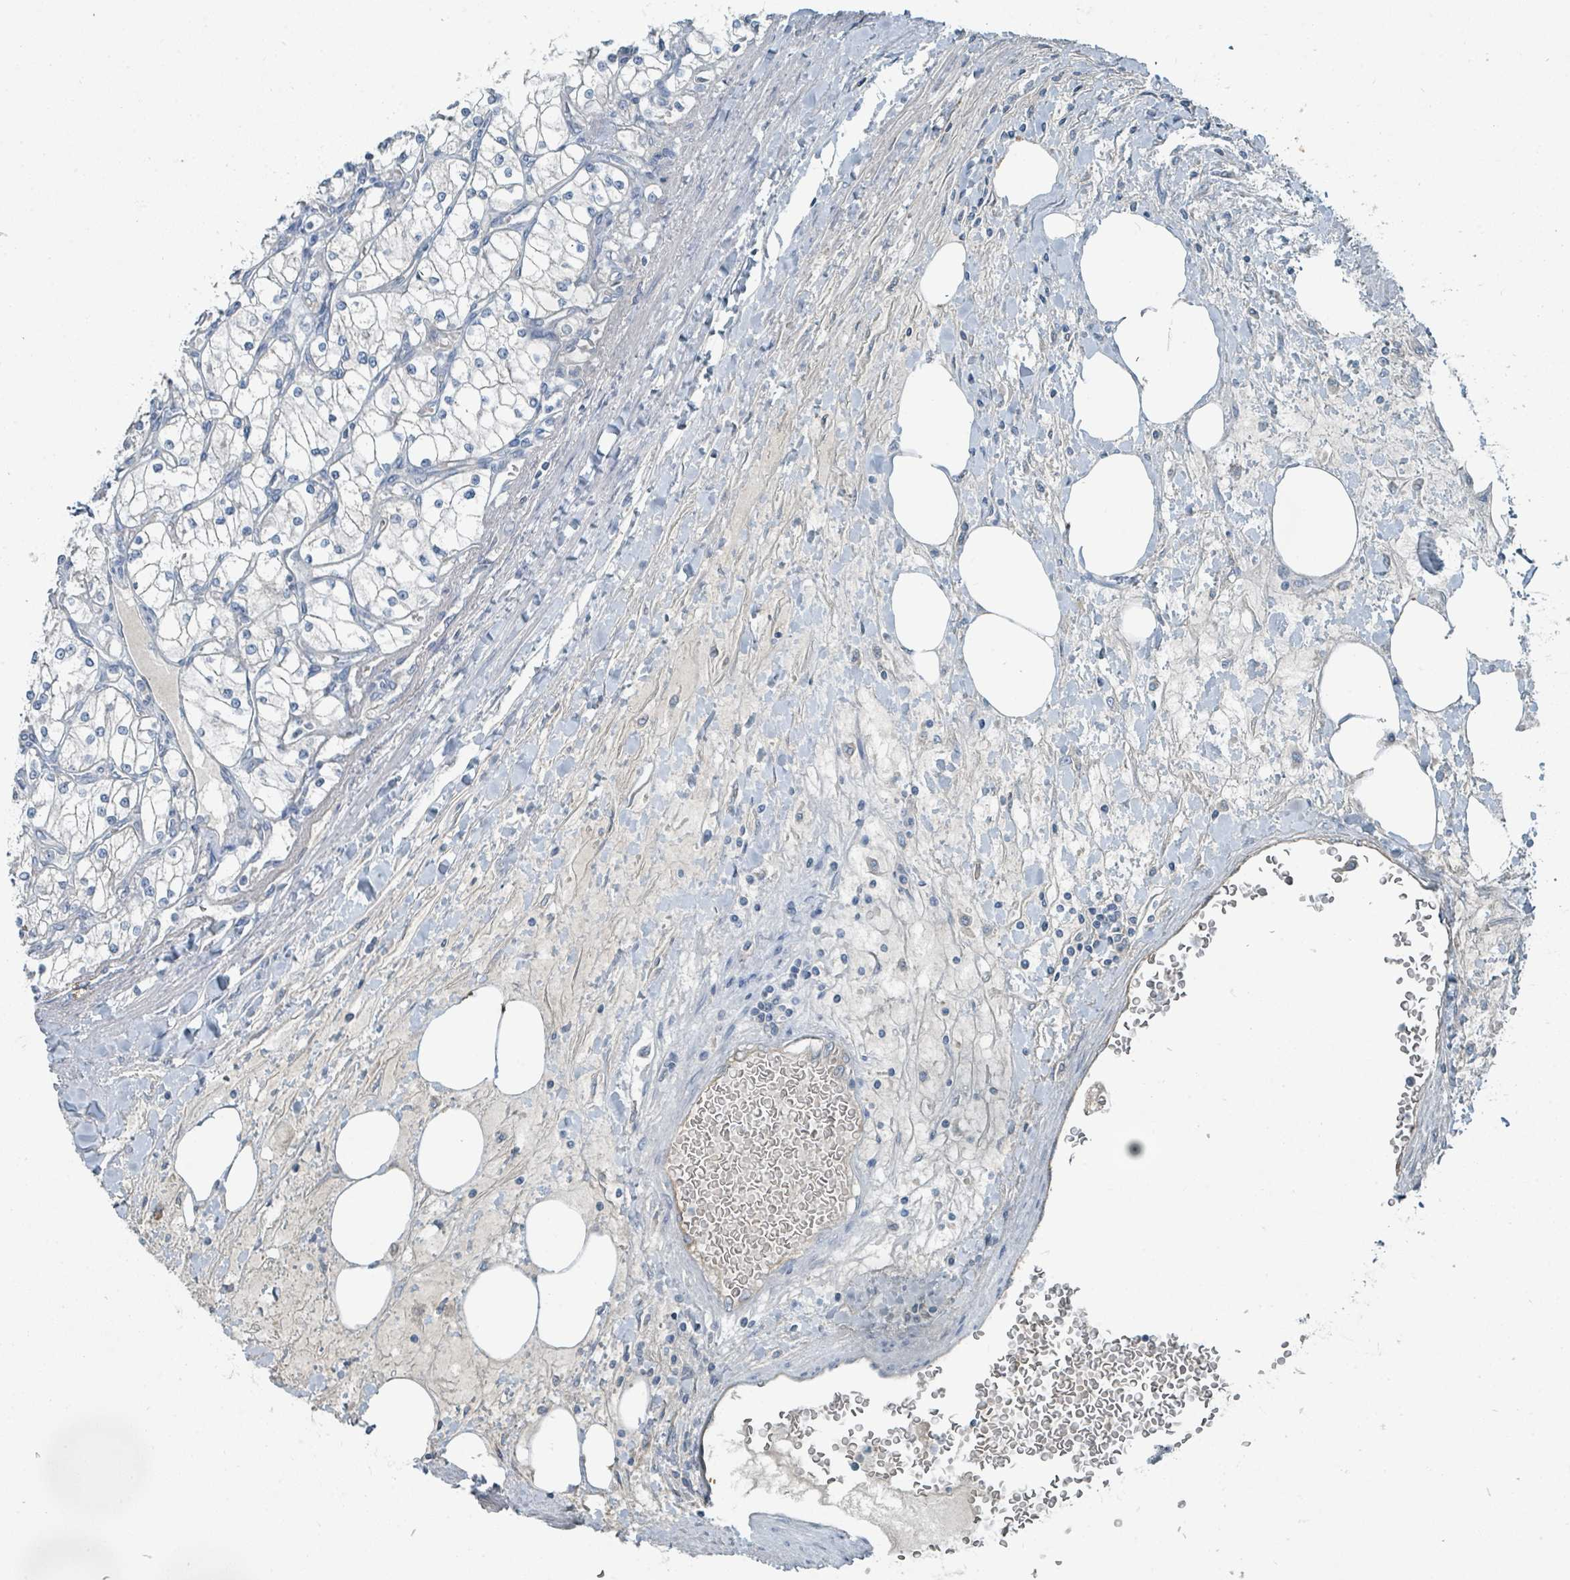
{"staining": {"intensity": "negative", "quantity": "none", "location": "none"}, "tissue": "renal cancer", "cell_type": "Tumor cells", "image_type": "cancer", "snomed": [{"axis": "morphology", "description": "Adenocarcinoma, NOS"}, {"axis": "topography", "description": "Kidney"}], "caption": "The micrograph reveals no significant expression in tumor cells of renal cancer (adenocarcinoma).", "gene": "RASA4", "patient": {"sex": "male", "age": 80}}